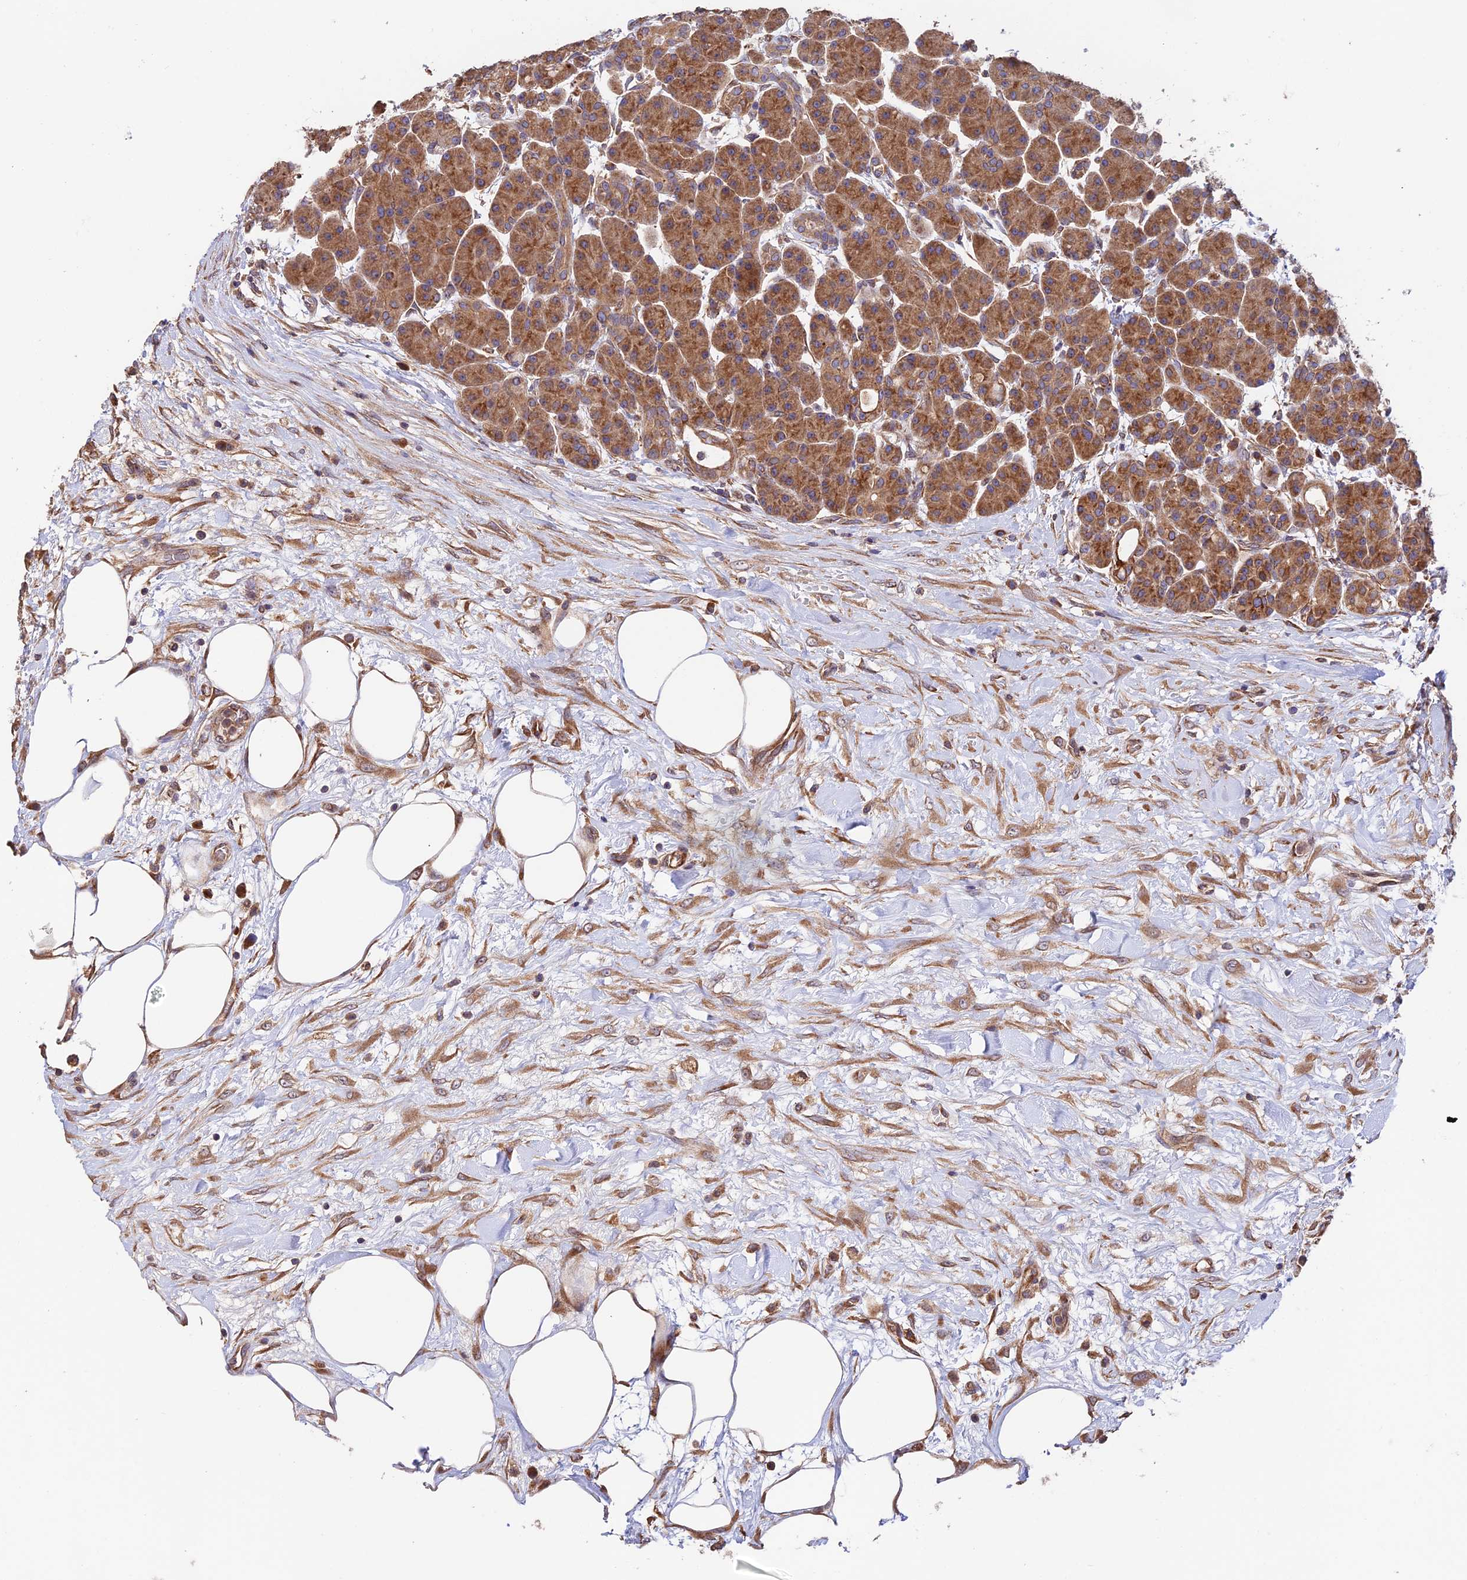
{"staining": {"intensity": "moderate", "quantity": ">75%", "location": "cytoplasmic/membranous"}, "tissue": "pancreas", "cell_type": "Exocrine glandular cells", "image_type": "normal", "snomed": [{"axis": "morphology", "description": "Normal tissue, NOS"}, {"axis": "topography", "description": "Pancreas"}], "caption": "Pancreas stained with DAB immunohistochemistry demonstrates medium levels of moderate cytoplasmic/membranous expression in about >75% of exocrine glandular cells.", "gene": "EMC3", "patient": {"sex": "male", "age": 63}}